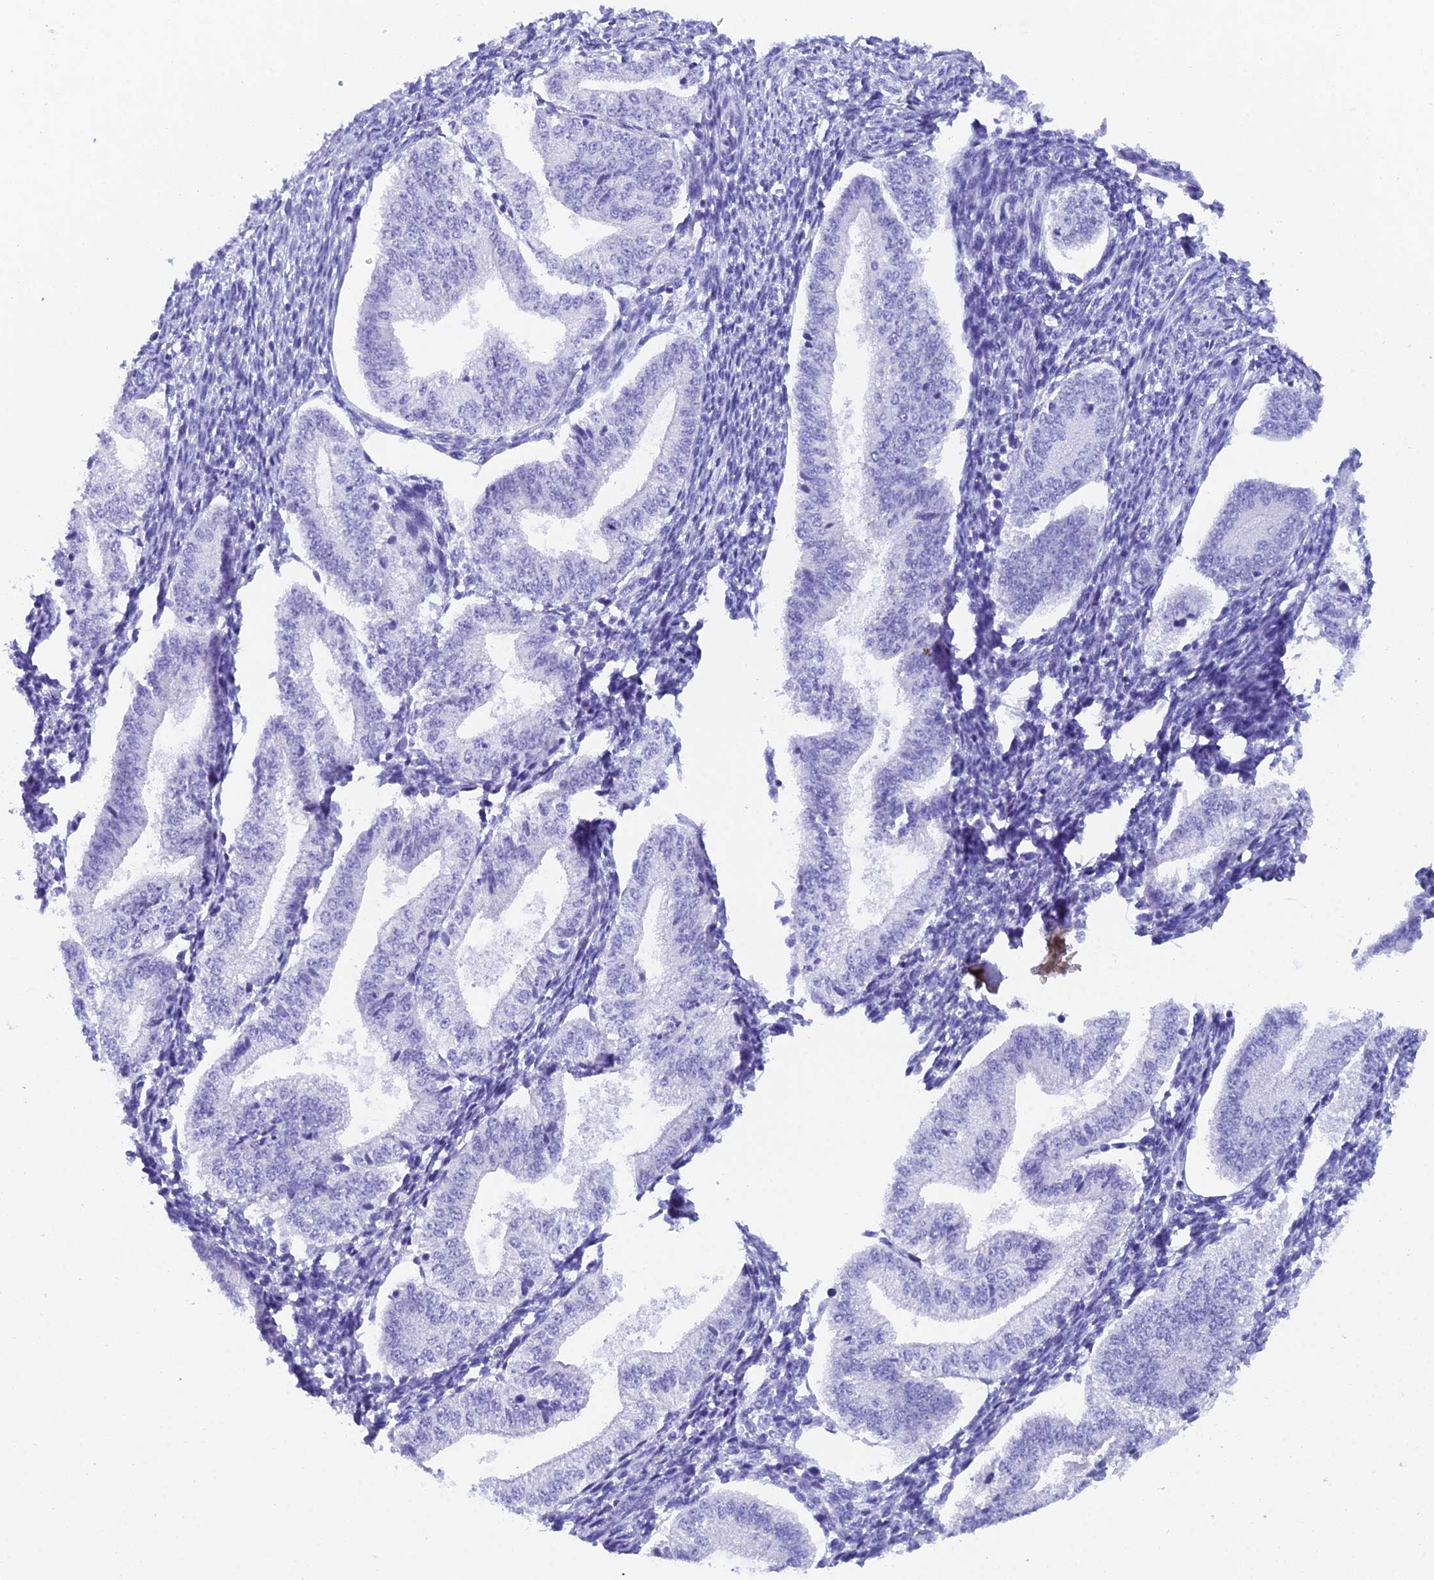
{"staining": {"intensity": "negative", "quantity": "none", "location": "none"}, "tissue": "endometrium", "cell_type": "Cells in endometrial stroma", "image_type": "normal", "snomed": [{"axis": "morphology", "description": "Normal tissue, NOS"}, {"axis": "topography", "description": "Endometrium"}], "caption": "High power microscopy photomicrograph of an immunohistochemistry (IHC) histopathology image of normal endometrium, revealing no significant expression in cells in endometrial stroma.", "gene": "REG1A", "patient": {"sex": "female", "age": 34}}